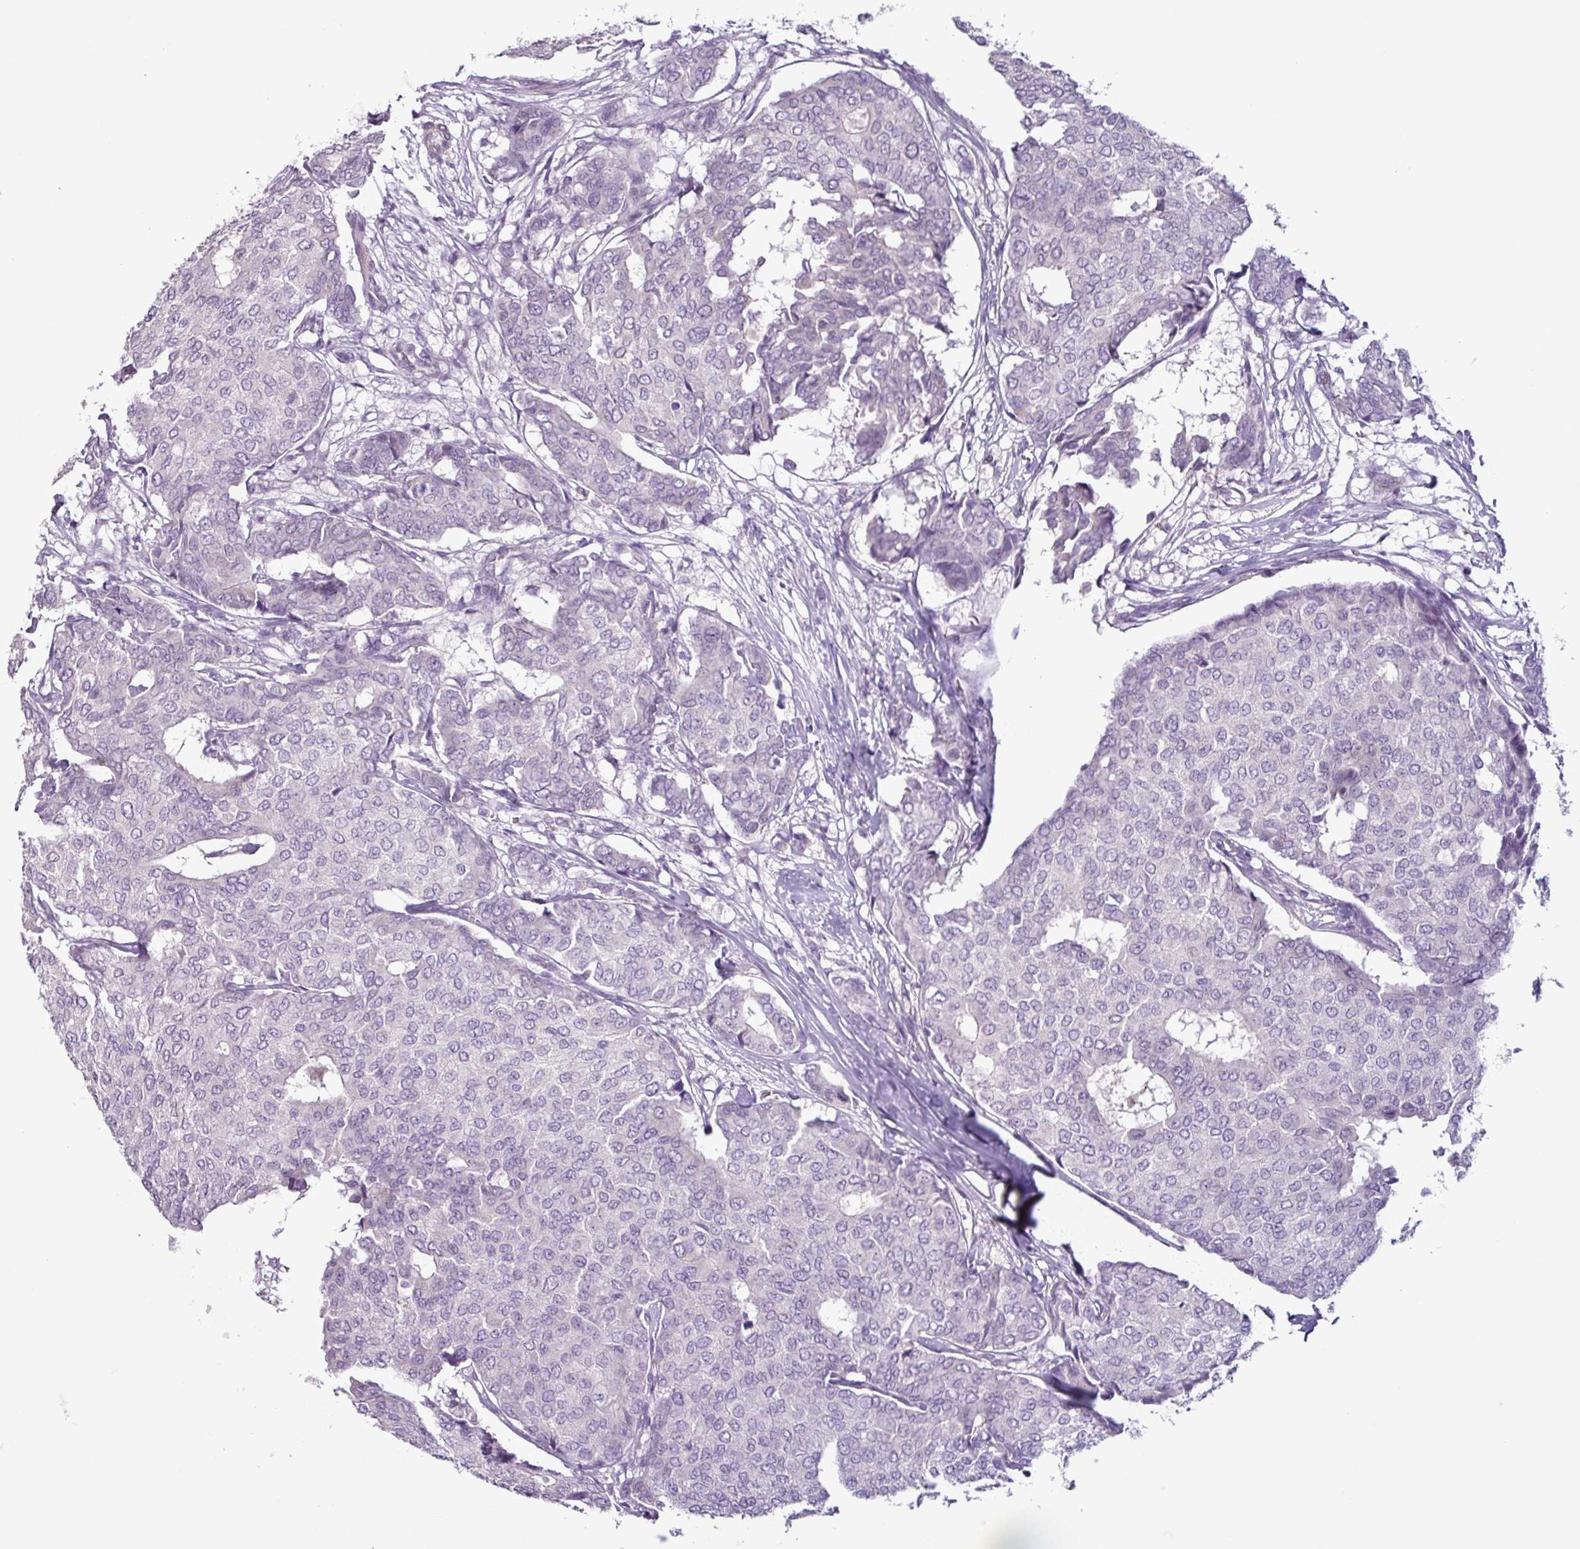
{"staining": {"intensity": "negative", "quantity": "none", "location": "none"}, "tissue": "breast cancer", "cell_type": "Tumor cells", "image_type": "cancer", "snomed": [{"axis": "morphology", "description": "Duct carcinoma"}, {"axis": "topography", "description": "Breast"}], "caption": "Immunohistochemical staining of breast cancer (infiltrating ductal carcinoma) exhibits no significant positivity in tumor cells.", "gene": "C9orf24", "patient": {"sex": "female", "age": 75}}